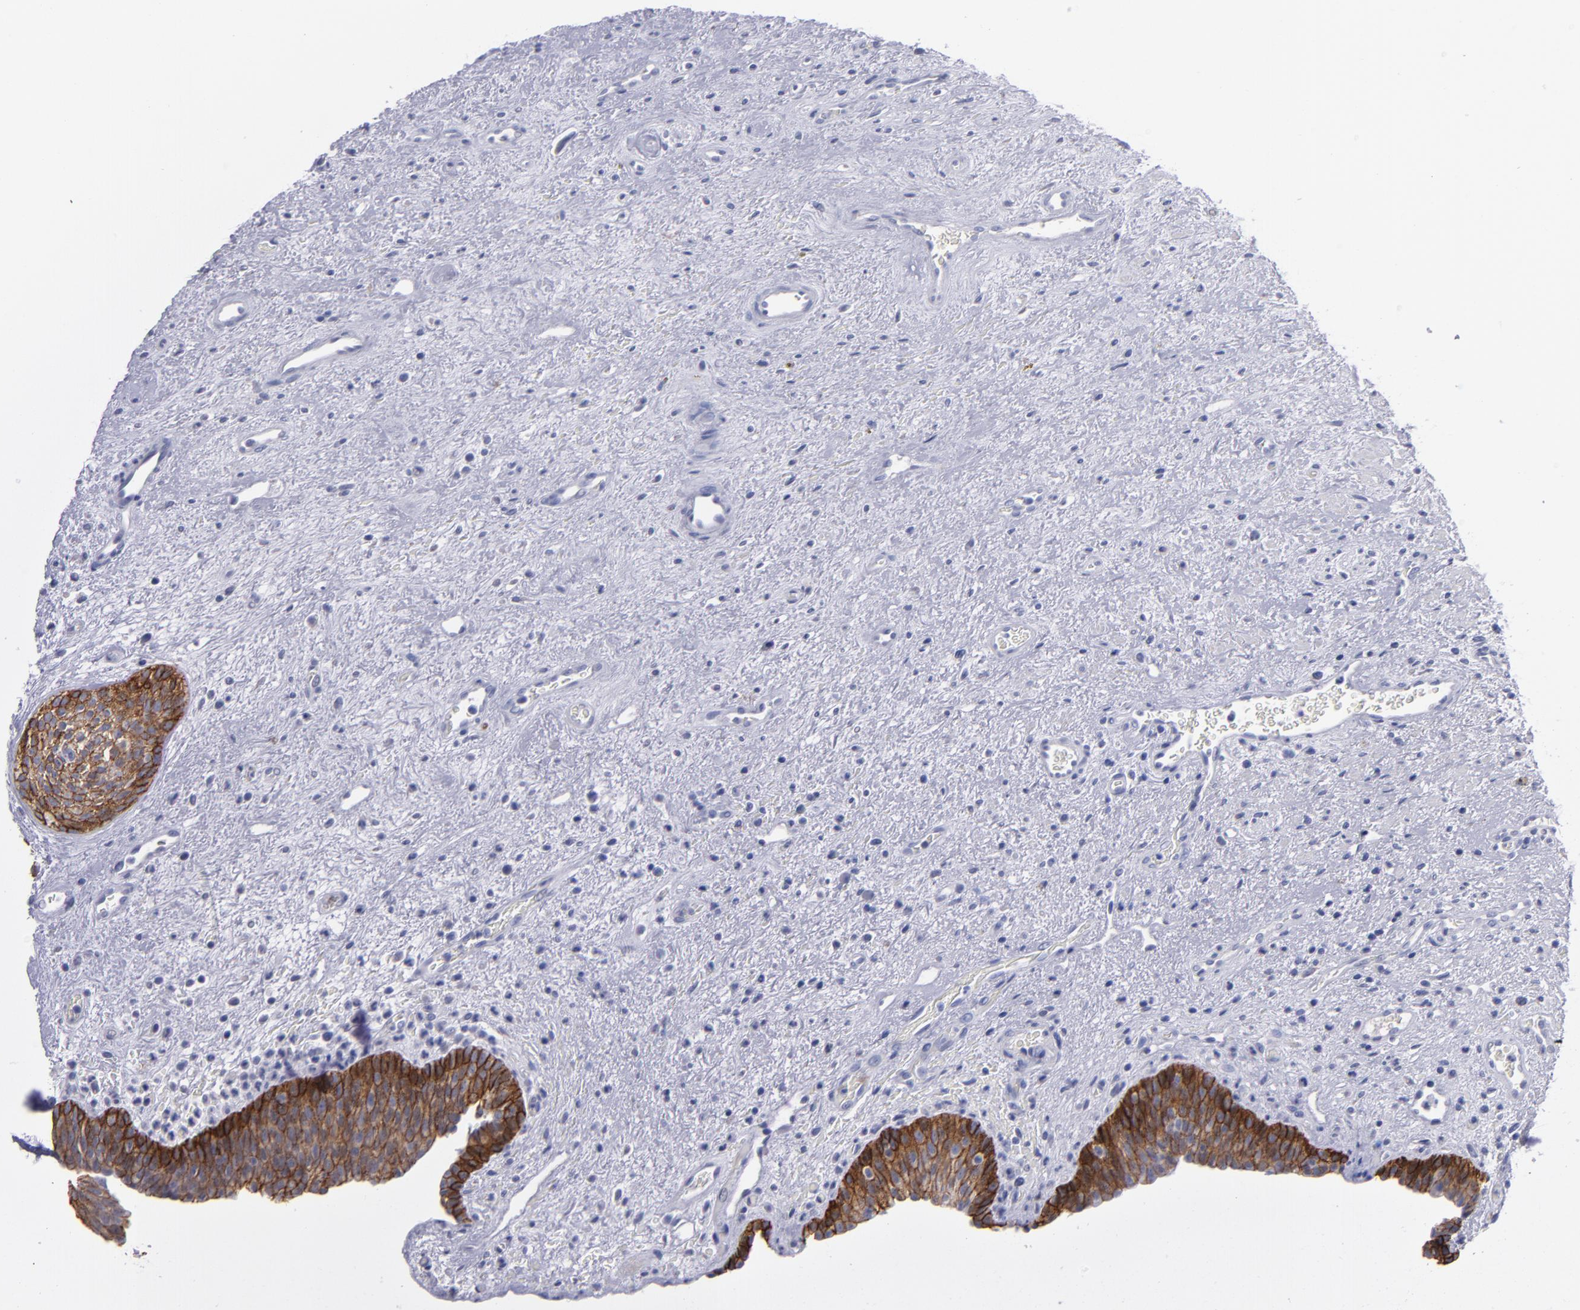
{"staining": {"intensity": "moderate", "quantity": ">75%", "location": "cytoplasmic/membranous"}, "tissue": "urinary bladder", "cell_type": "Urothelial cells", "image_type": "normal", "snomed": [{"axis": "morphology", "description": "Normal tissue, NOS"}, {"axis": "topography", "description": "Urinary bladder"}], "caption": "Urinary bladder stained with immunohistochemistry exhibits moderate cytoplasmic/membranous expression in about >75% of urothelial cells. (IHC, brightfield microscopy, high magnification).", "gene": "CDH3", "patient": {"sex": "male", "age": 48}}